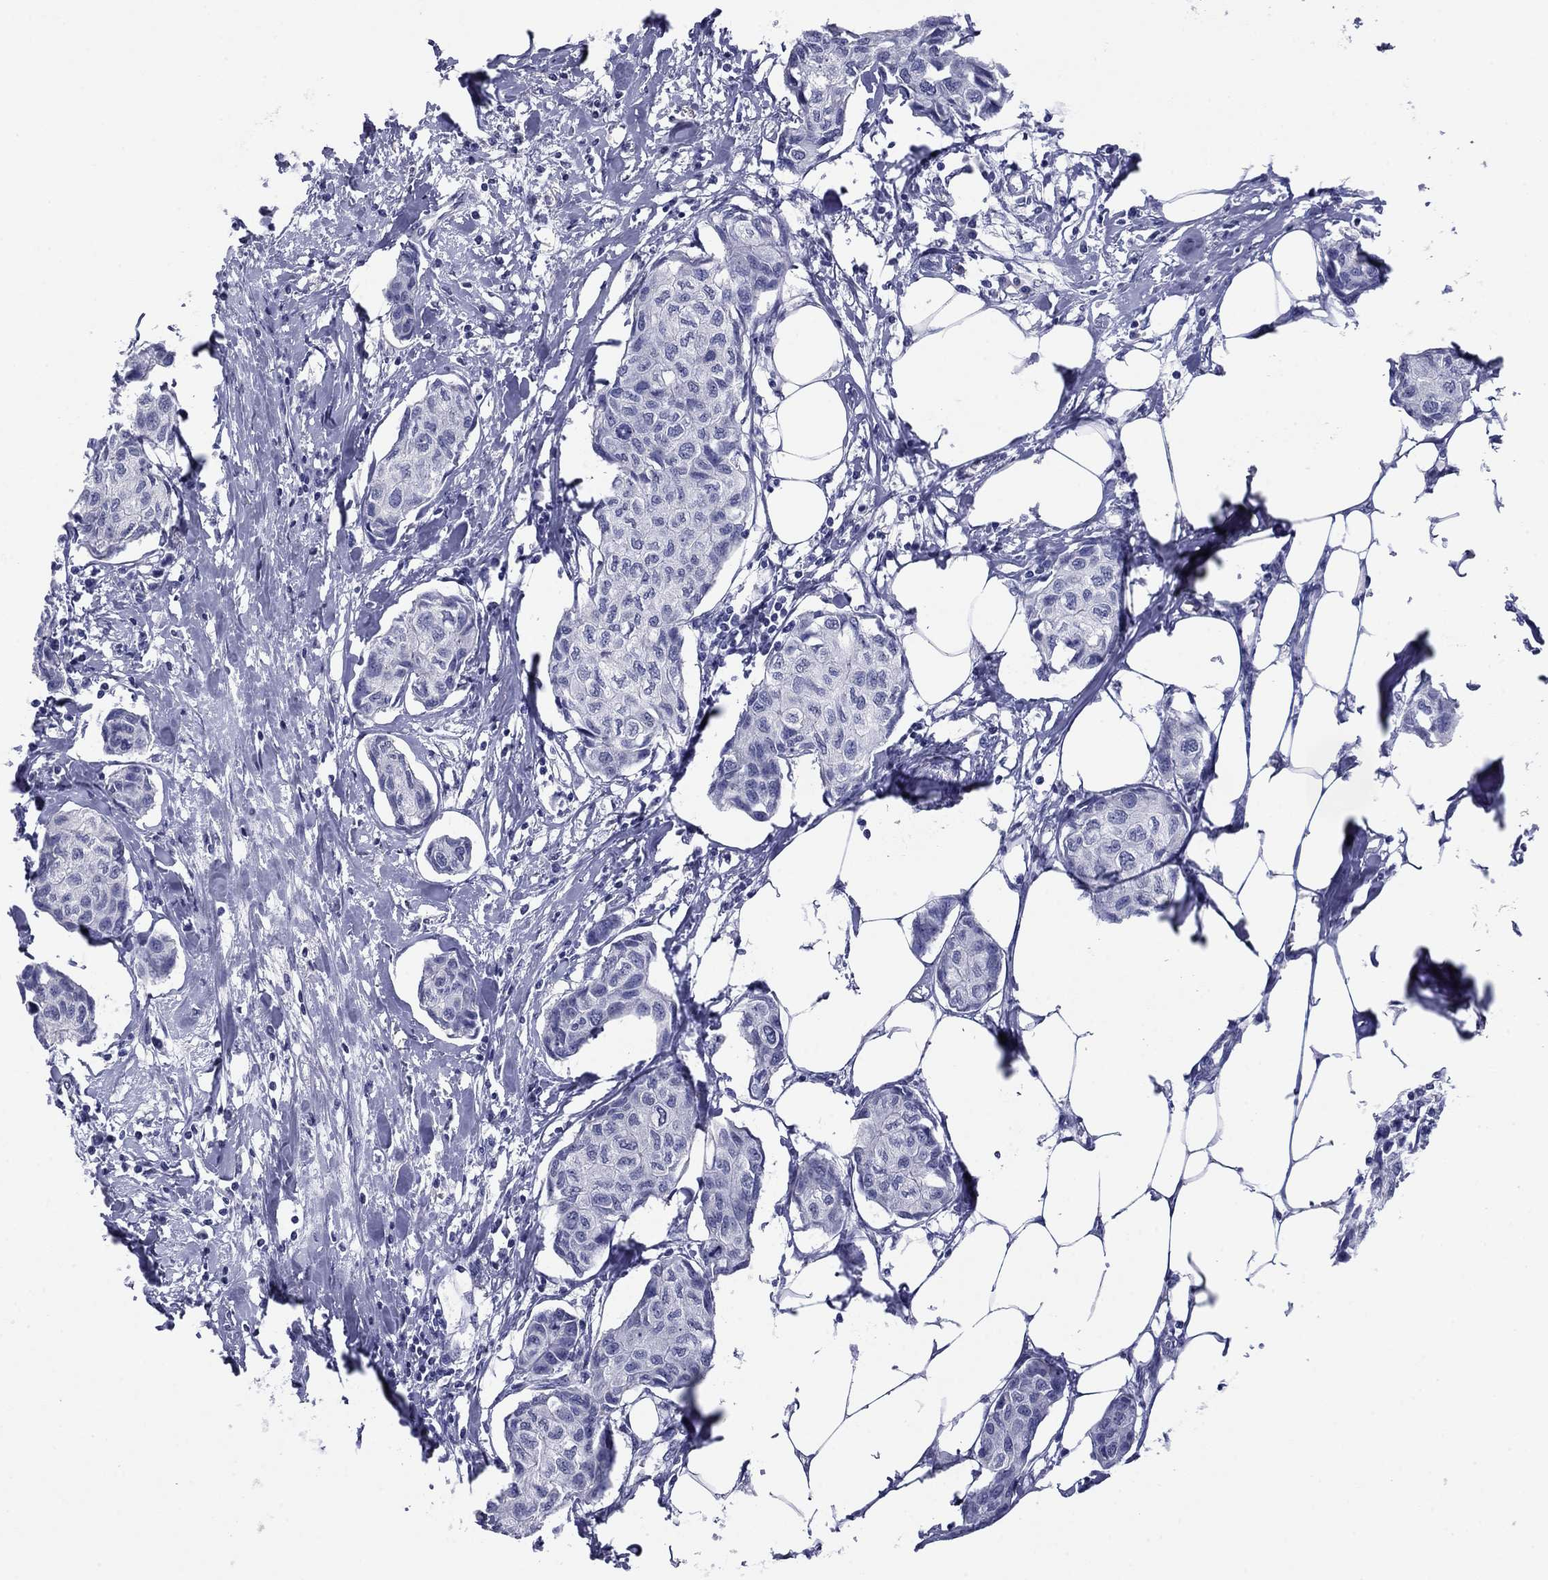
{"staining": {"intensity": "negative", "quantity": "none", "location": "none"}, "tissue": "breast cancer", "cell_type": "Tumor cells", "image_type": "cancer", "snomed": [{"axis": "morphology", "description": "Duct carcinoma"}, {"axis": "topography", "description": "Breast"}], "caption": "Immunohistochemistry histopathology image of human intraductal carcinoma (breast) stained for a protein (brown), which exhibits no staining in tumor cells.", "gene": "HAO1", "patient": {"sex": "female", "age": 80}}